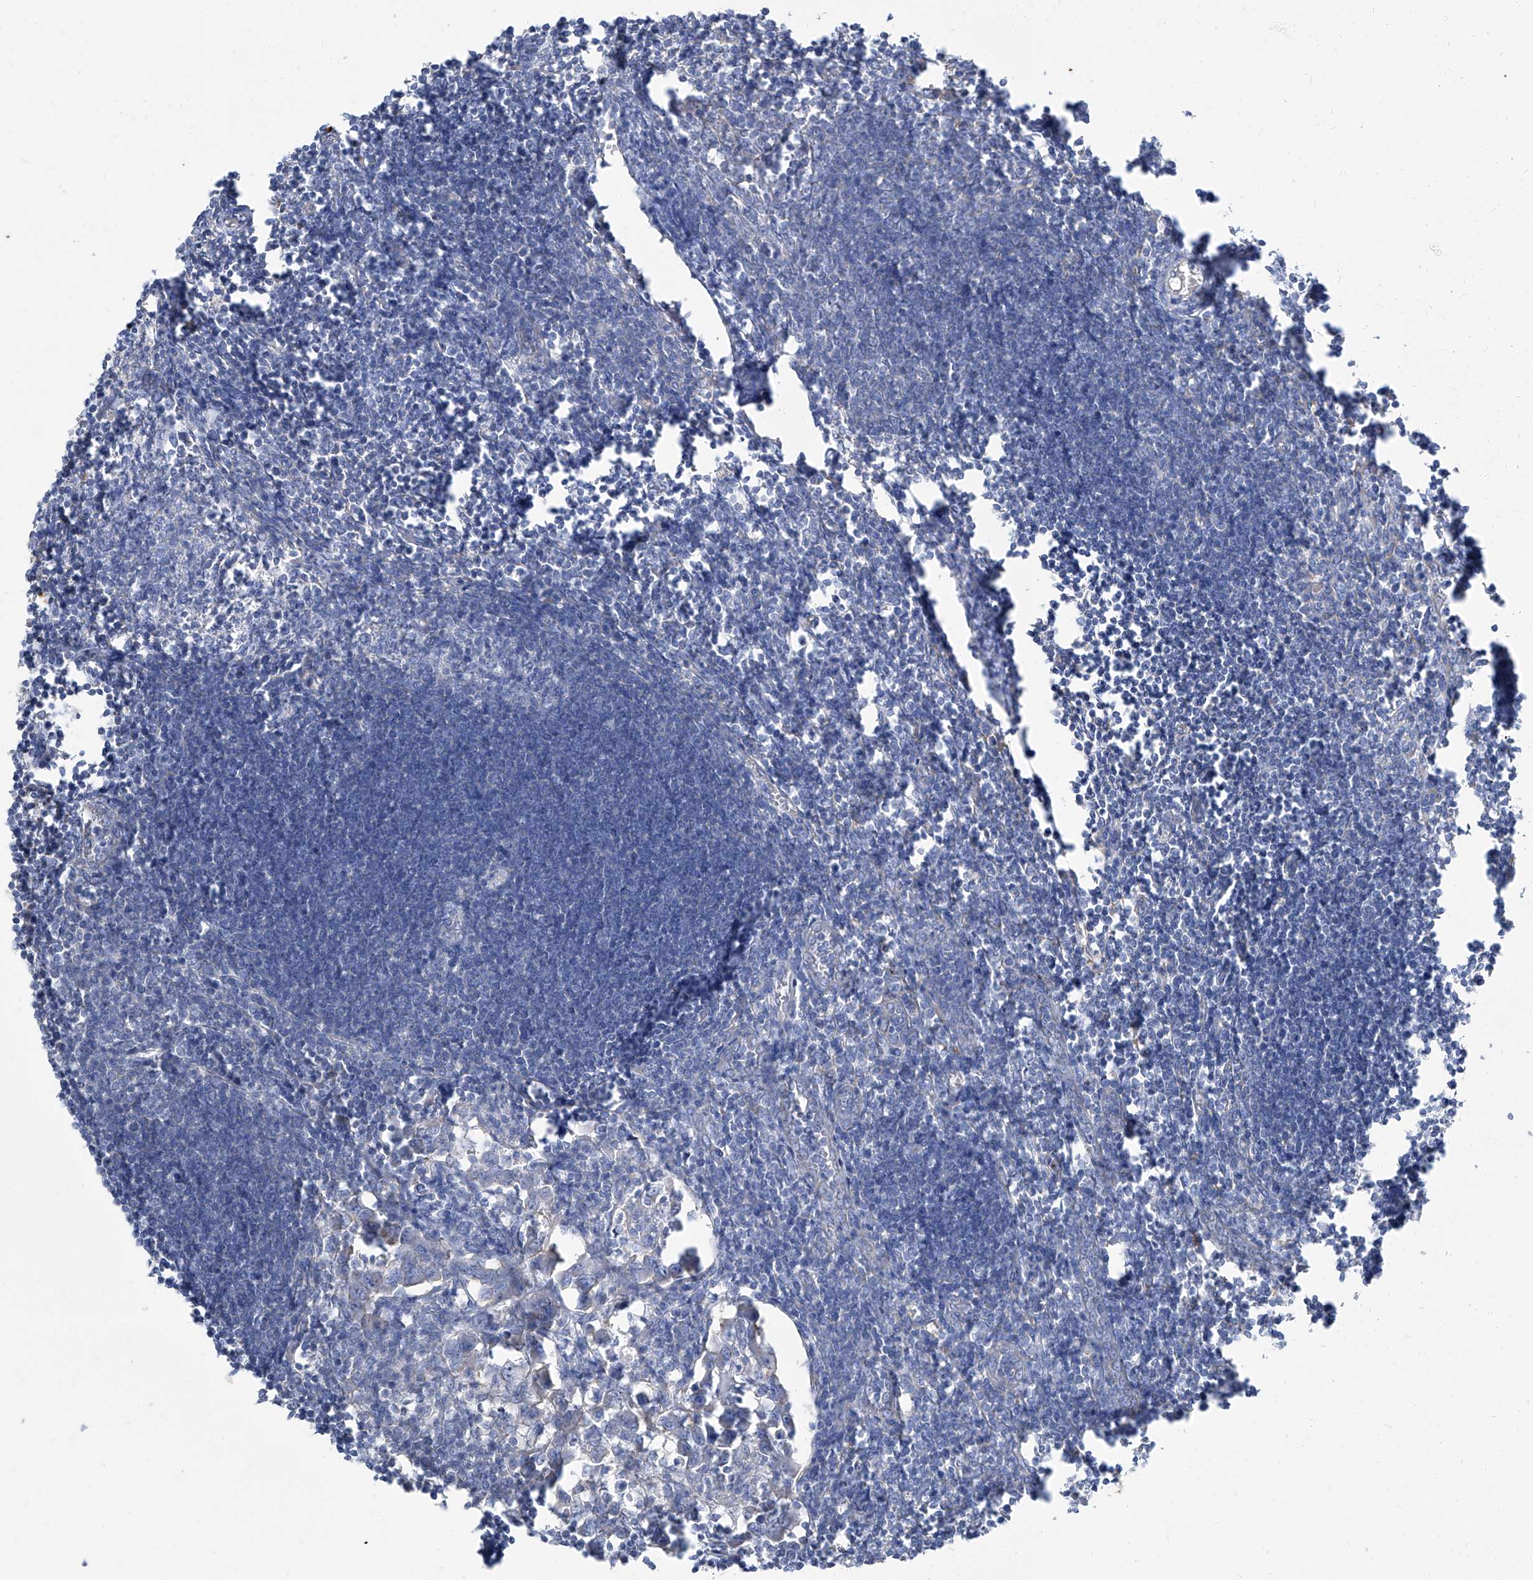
{"staining": {"intensity": "negative", "quantity": "none", "location": "none"}, "tissue": "lymph node", "cell_type": "Germinal center cells", "image_type": "normal", "snomed": [{"axis": "morphology", "description": "Normal tissue, NOS"}, {"axis": "morphology", "description": "Malignant melanoma, Metastatic site"}, {"axis": "topography", "description": "Lymph node"}], "caption": "Germinal center cells are negative for protein expression in normal human lymph node. (Brightfield microscopy of DAB immunohistochemistry at high magnification).", "gene": "TXLNB", "patient": {"sex": "male", "age": 41}}